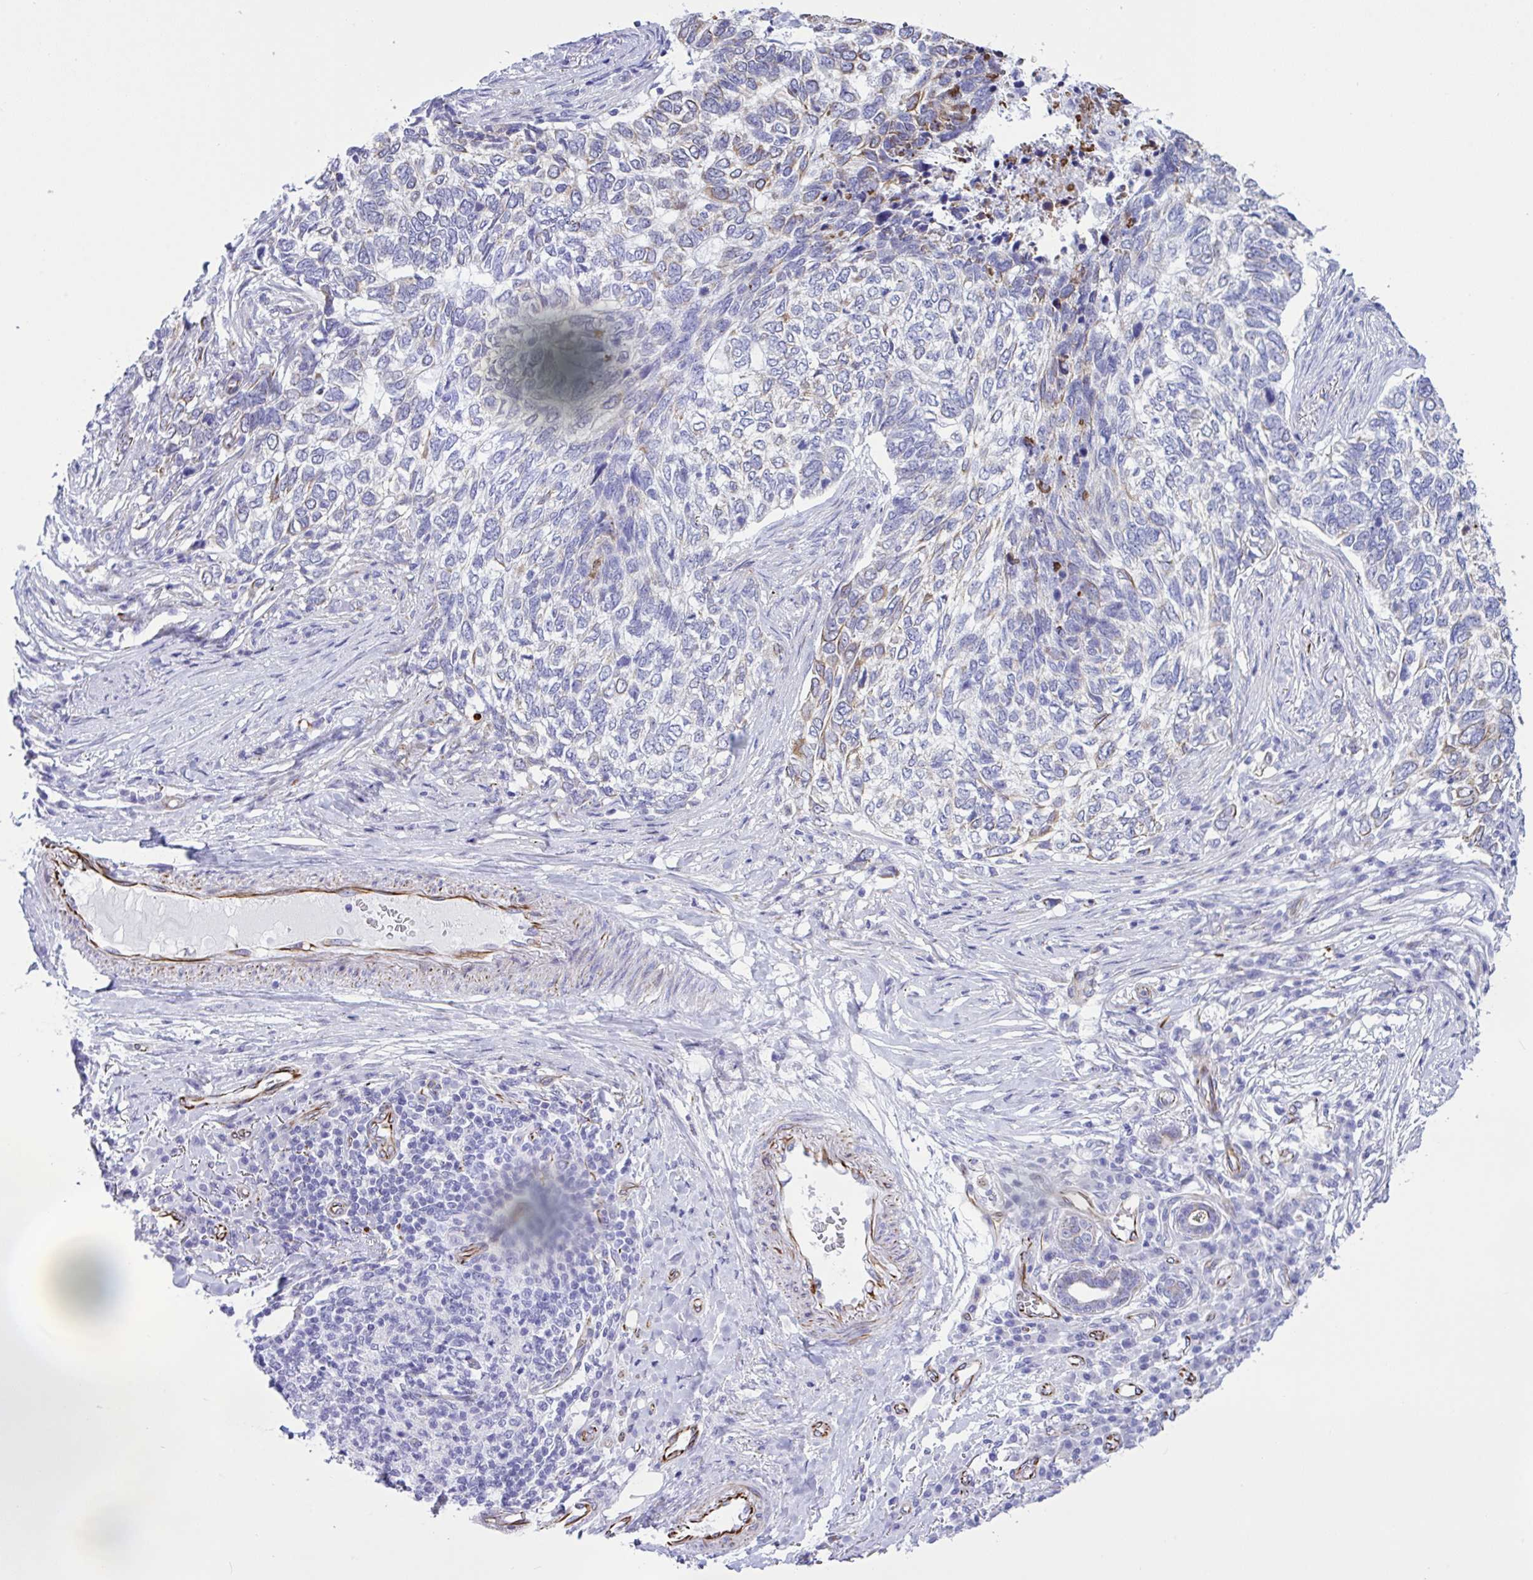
{"staining": {"intensity": "moderate", "quantity": "25%-75%", "location": "cytoplasmic/membranous"}, "tissue": "skin cancer", "cell_type": "Tumor cells", "image_type": "cancer", "snomed": [{"axis": "morphology", "description": "Basal cell carcinoma"}, {"axis": "topography", "description": "Skin"}], "caption": "High-magnification brightfield microscopy of skin cancer stained with DAB (3,3'-diaminobenzidine) (brown) and counterstained with hematoxylin (blue). tumor cells exhibit moderate cytoplasmic/membranous positivity is appreciated in about25%-75% of cells. Using DAB (brown) and hematoxylin (blue) stains, captured at high magnification using brightfield microscopy.", "gene": "SMAD5", "patient": {"sex": "female", "age": 65}}